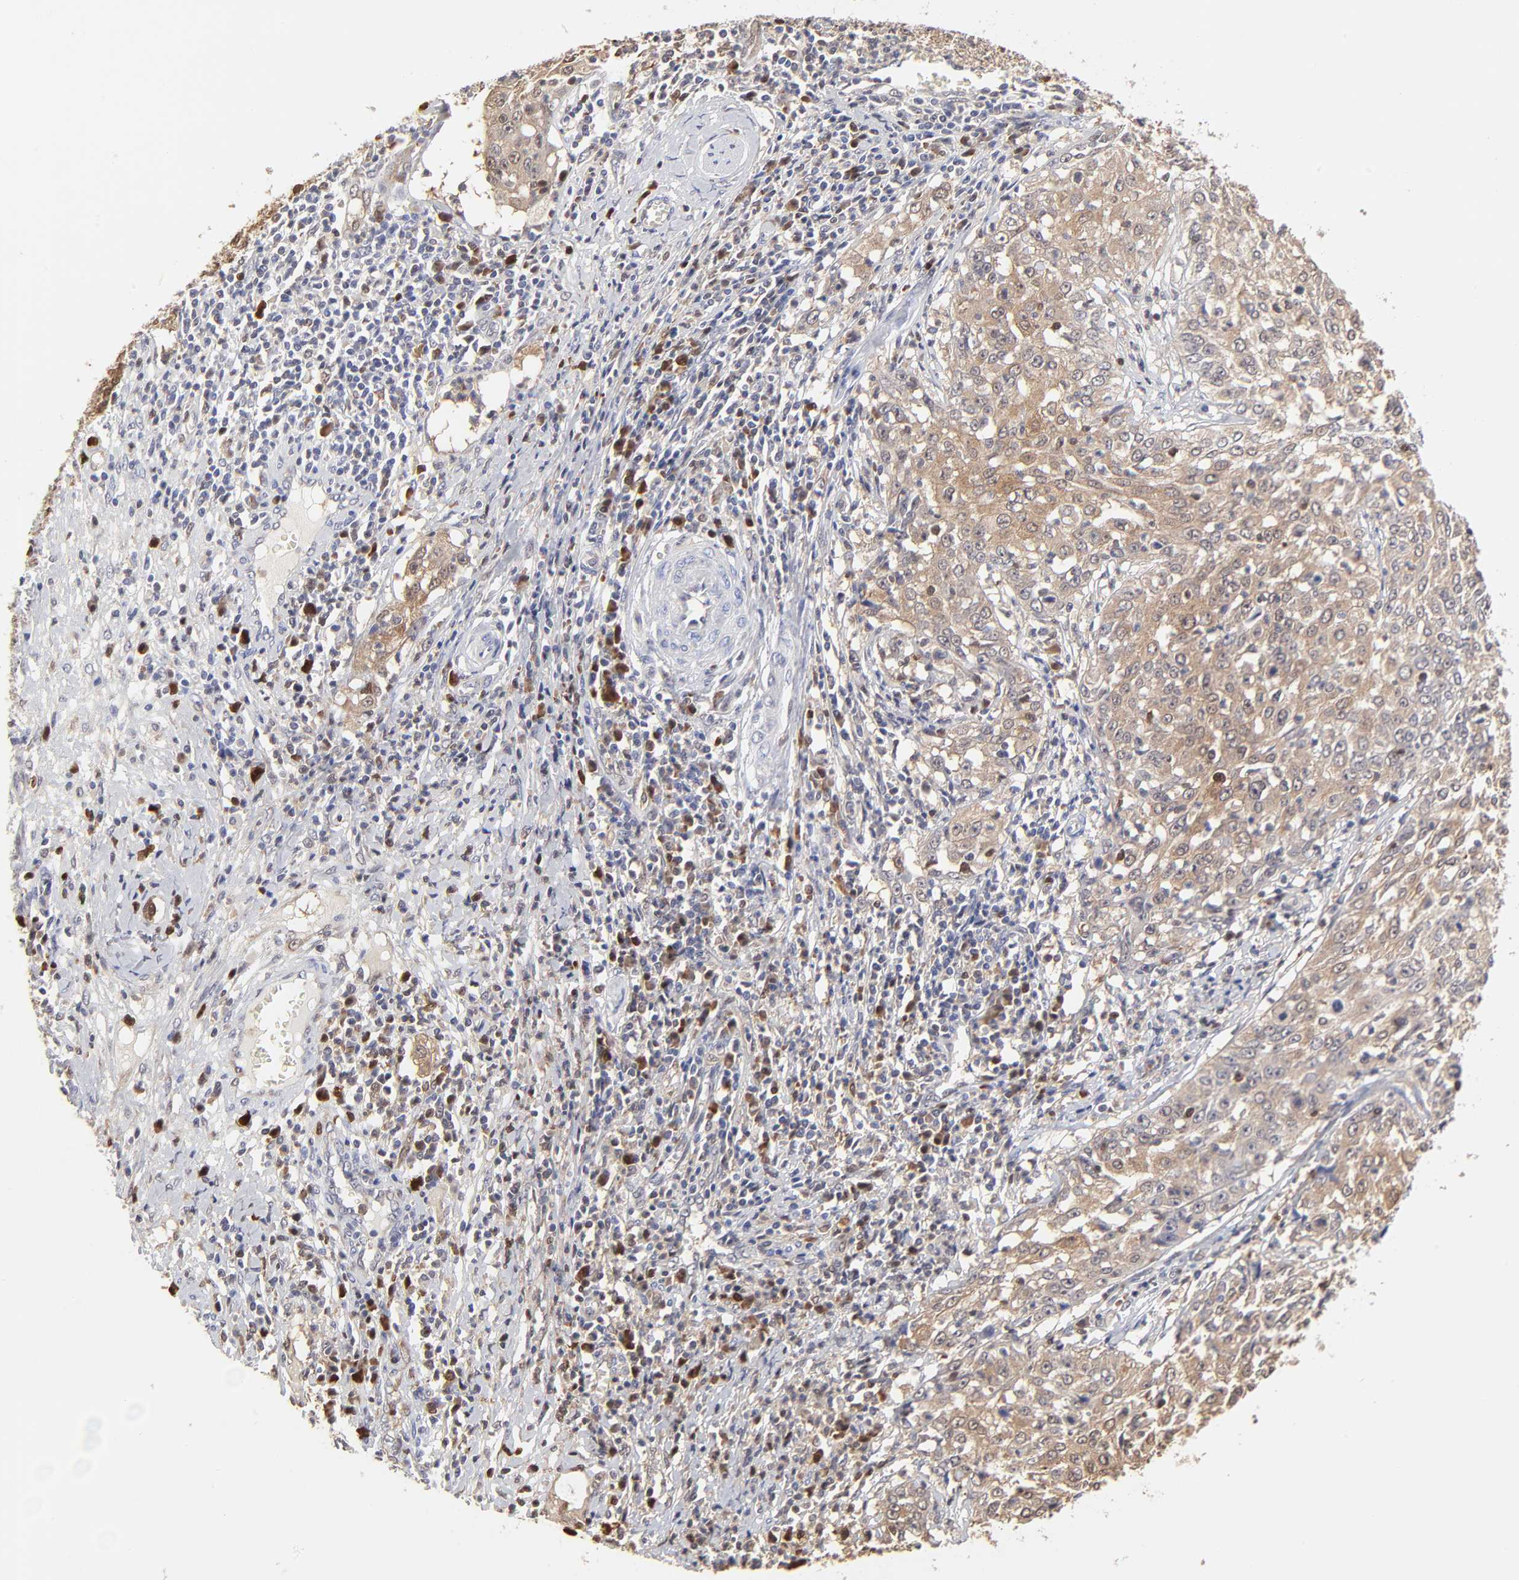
{"staining": {"intensity": "moderate", "quantity": ">75%", "location": "cytoplasmic/membranous"}, "tissue": "cervical cancer", "cell_type": "Tumor cells", "image_type": "cancer", "snomed": [{"axis": "morphology", "description": "Squamous cell carcinoma, NOS"}, {"axis": "topography", "description": "Cervix"}], "caption": "A brown stain highlights moderate cytoplasmic/membranous positivity of a protein in human cervical cancer tumor cells.", "gene": "CASP3", "patient": {"sex": "female", "age": 39}}